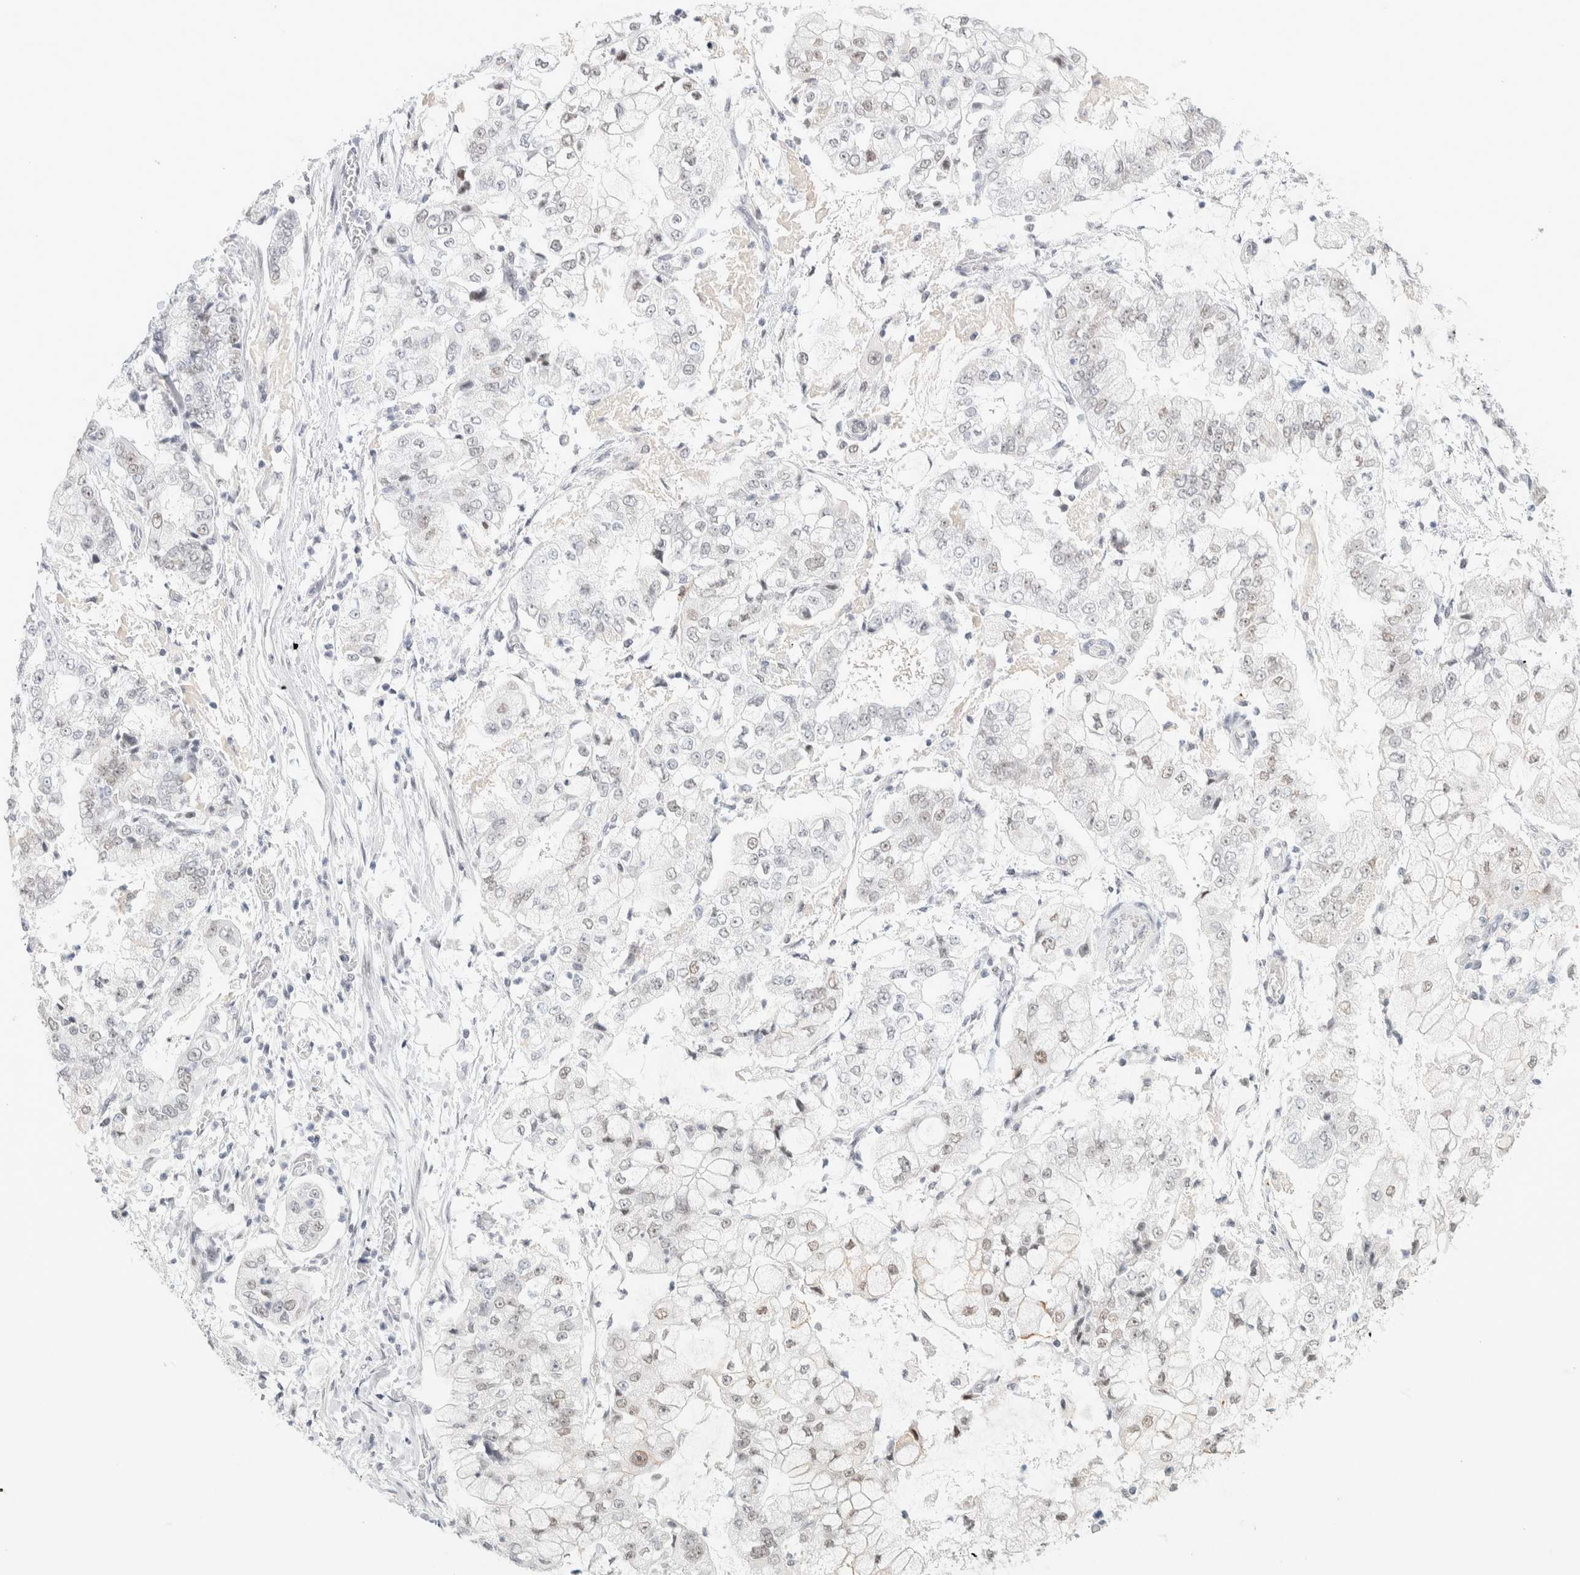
{"staining": {"intensity": "weak", "quantity": "<25%", "location": "nuclear"}, "tissue": "stomach cancer", "cell_type": "Tumor cells", "image_type": "cancer", "snomed": [{"axis": "morphology", "description": "Adenocarcinoma, NOS"}, {"axis": "topography", "description": "Stomach"}], "caption": "Immunohistochemistry histopathology image of neoplastic tissue: adenocarcinoma (stomach) stained with DAB displays no significant protein positivity in tumor cells. (DAB (3,3'-diaminobenzidine) immunohistochemistry visualized using brightfield microscopy, high magnification).", "gene": "CDH17", "patient": {"sex": "male", "age": 76}}